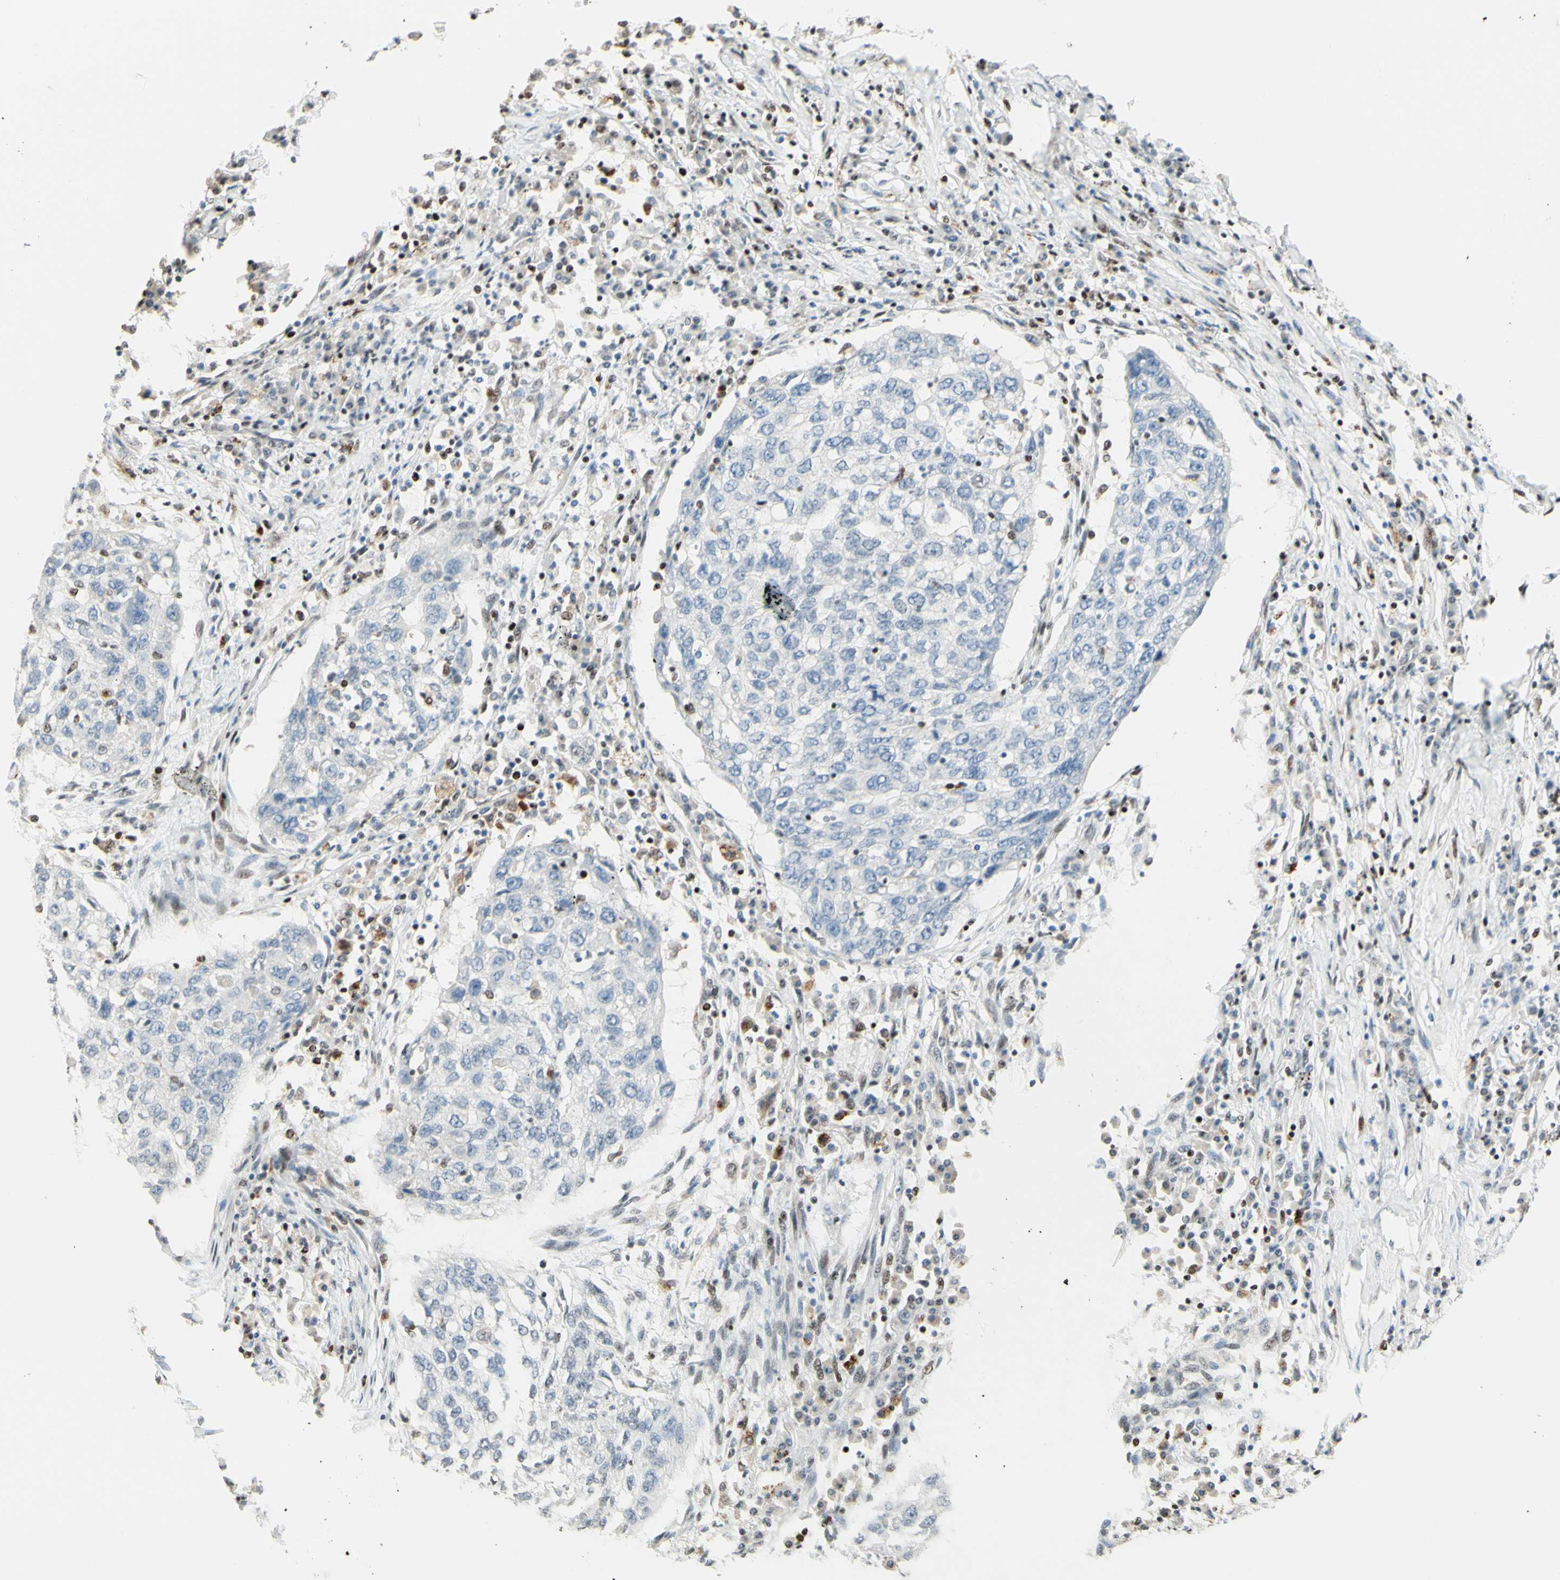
{"staining": {"intensity": "negative", "quantity": "none", "location": "none"}, "tissue": "lung cancer", "cell_type": "Tumor cells", "image_type": "cancer", "snomed": [{"axis": "morphology", "description": "Squamous cell carcinoma, NOS"}, {"axis": "topography", "description": "Lung"}], "caption": "IHC of human lung cancer (squamous cell carcinoma) displays no expression in tumor cells.", "gene": "CDKL5", "patient": {"sex": "female", "age": 63}}